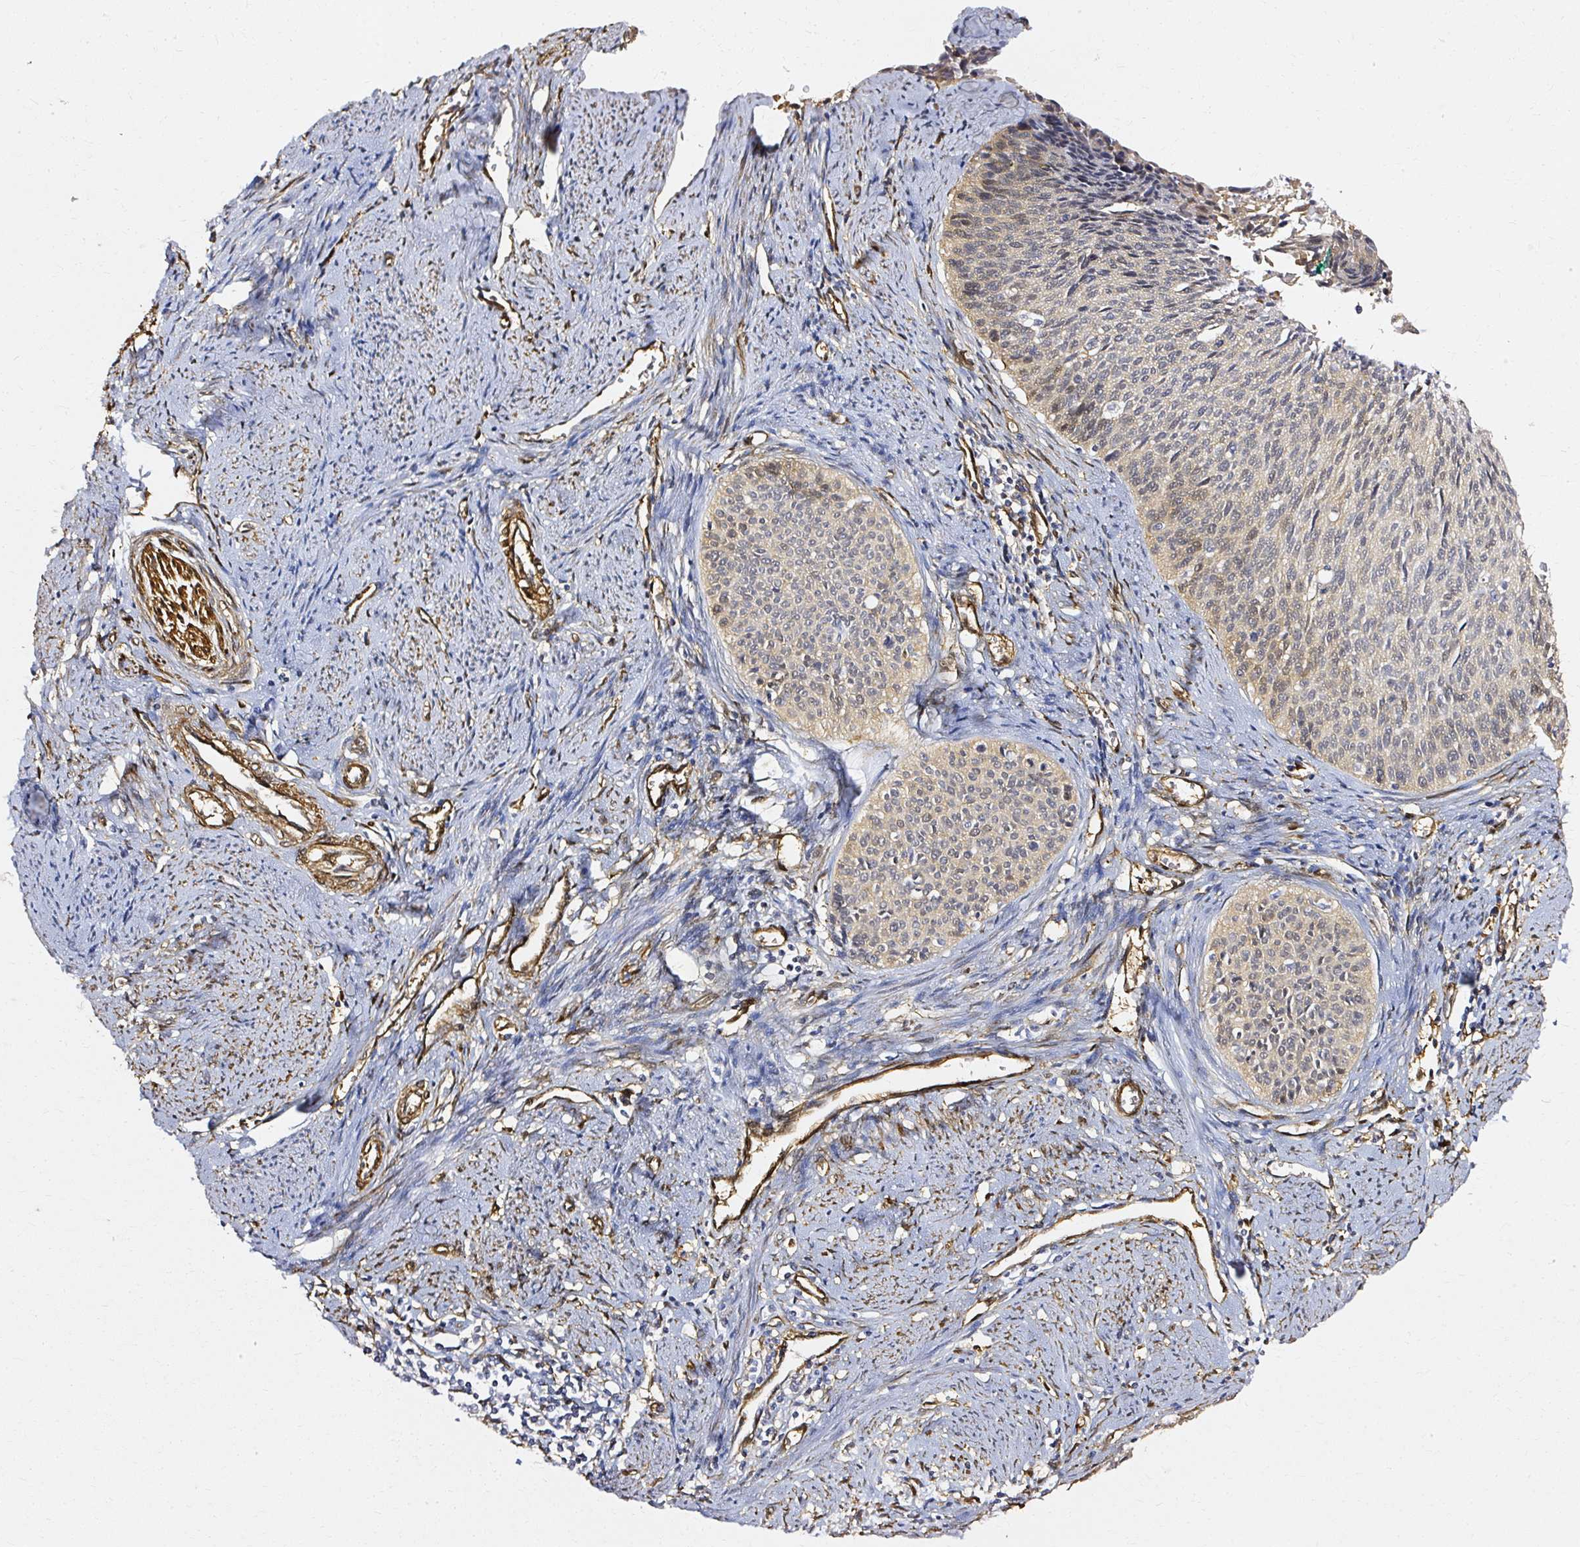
{"staining": {"intensity": "weak", "quantity": "25%-75%", "location": "cytoplasmic/membranous,nuclear"}, "tissue": "cervical cancer", "cell_type": "Tumor cells", "image_type": "cancer", "snomed": [{"axis": "morphology", "description": "Squamous cell carcinoma, NOS"}, {"axis": "topography", "description": "Cervix"}], "caption": "Protein staining of squamous cell carcinoma (cervical) tissue demonstrates weak cytoplasmic/membranous and nuclear positivity in approximately 25%-75% of tumor cells.", "gene": "CNN3", "patient": {"sex": "female", "age": 55}}